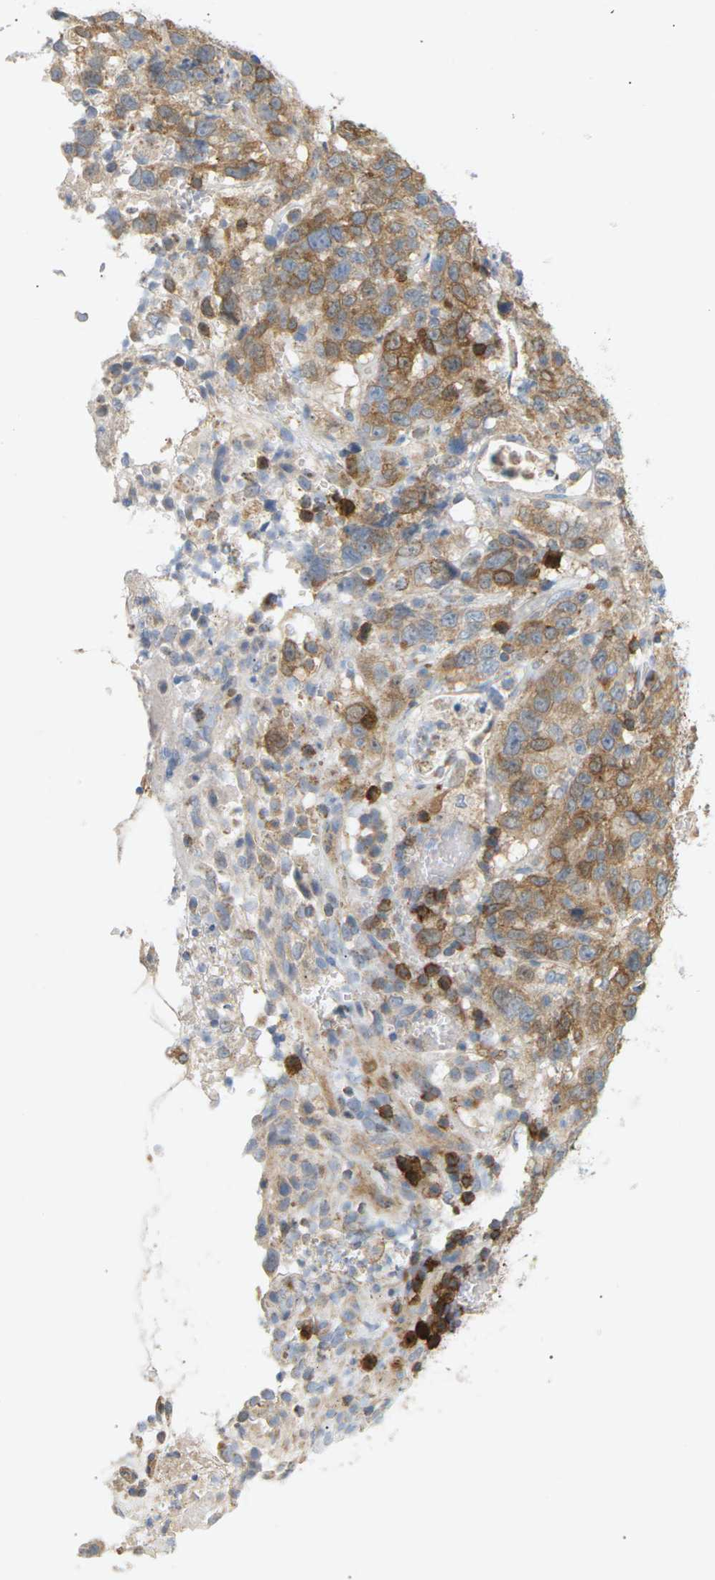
{"staining": {"intensity": "moderate", "quantity": ">75%", "location": "cytoplasmic/membranous"}, "tissue": "stomach cancer", "cell_type": "Tumor cells", "image_type": "cancer", "snomed": [{"axis": "morphology", "description": "Normal tissue, NOS"}, {"axis": "morphology", "description": "Adenocarcinoma, NOS"}, {"axis": "topography", "description": "Stomach"}], "caption": "Tumor cells exhibit medium levels of moderate cytoplasmic/membranous expression in about >75% of cells in human adenocarcinoma (stomach). (DAB (3,3'-diaminobenzidine) IHC with brightfield microscopy, high magnification).", "gene": "LIME1", "patient": {"sex": "male", "age": 48}}